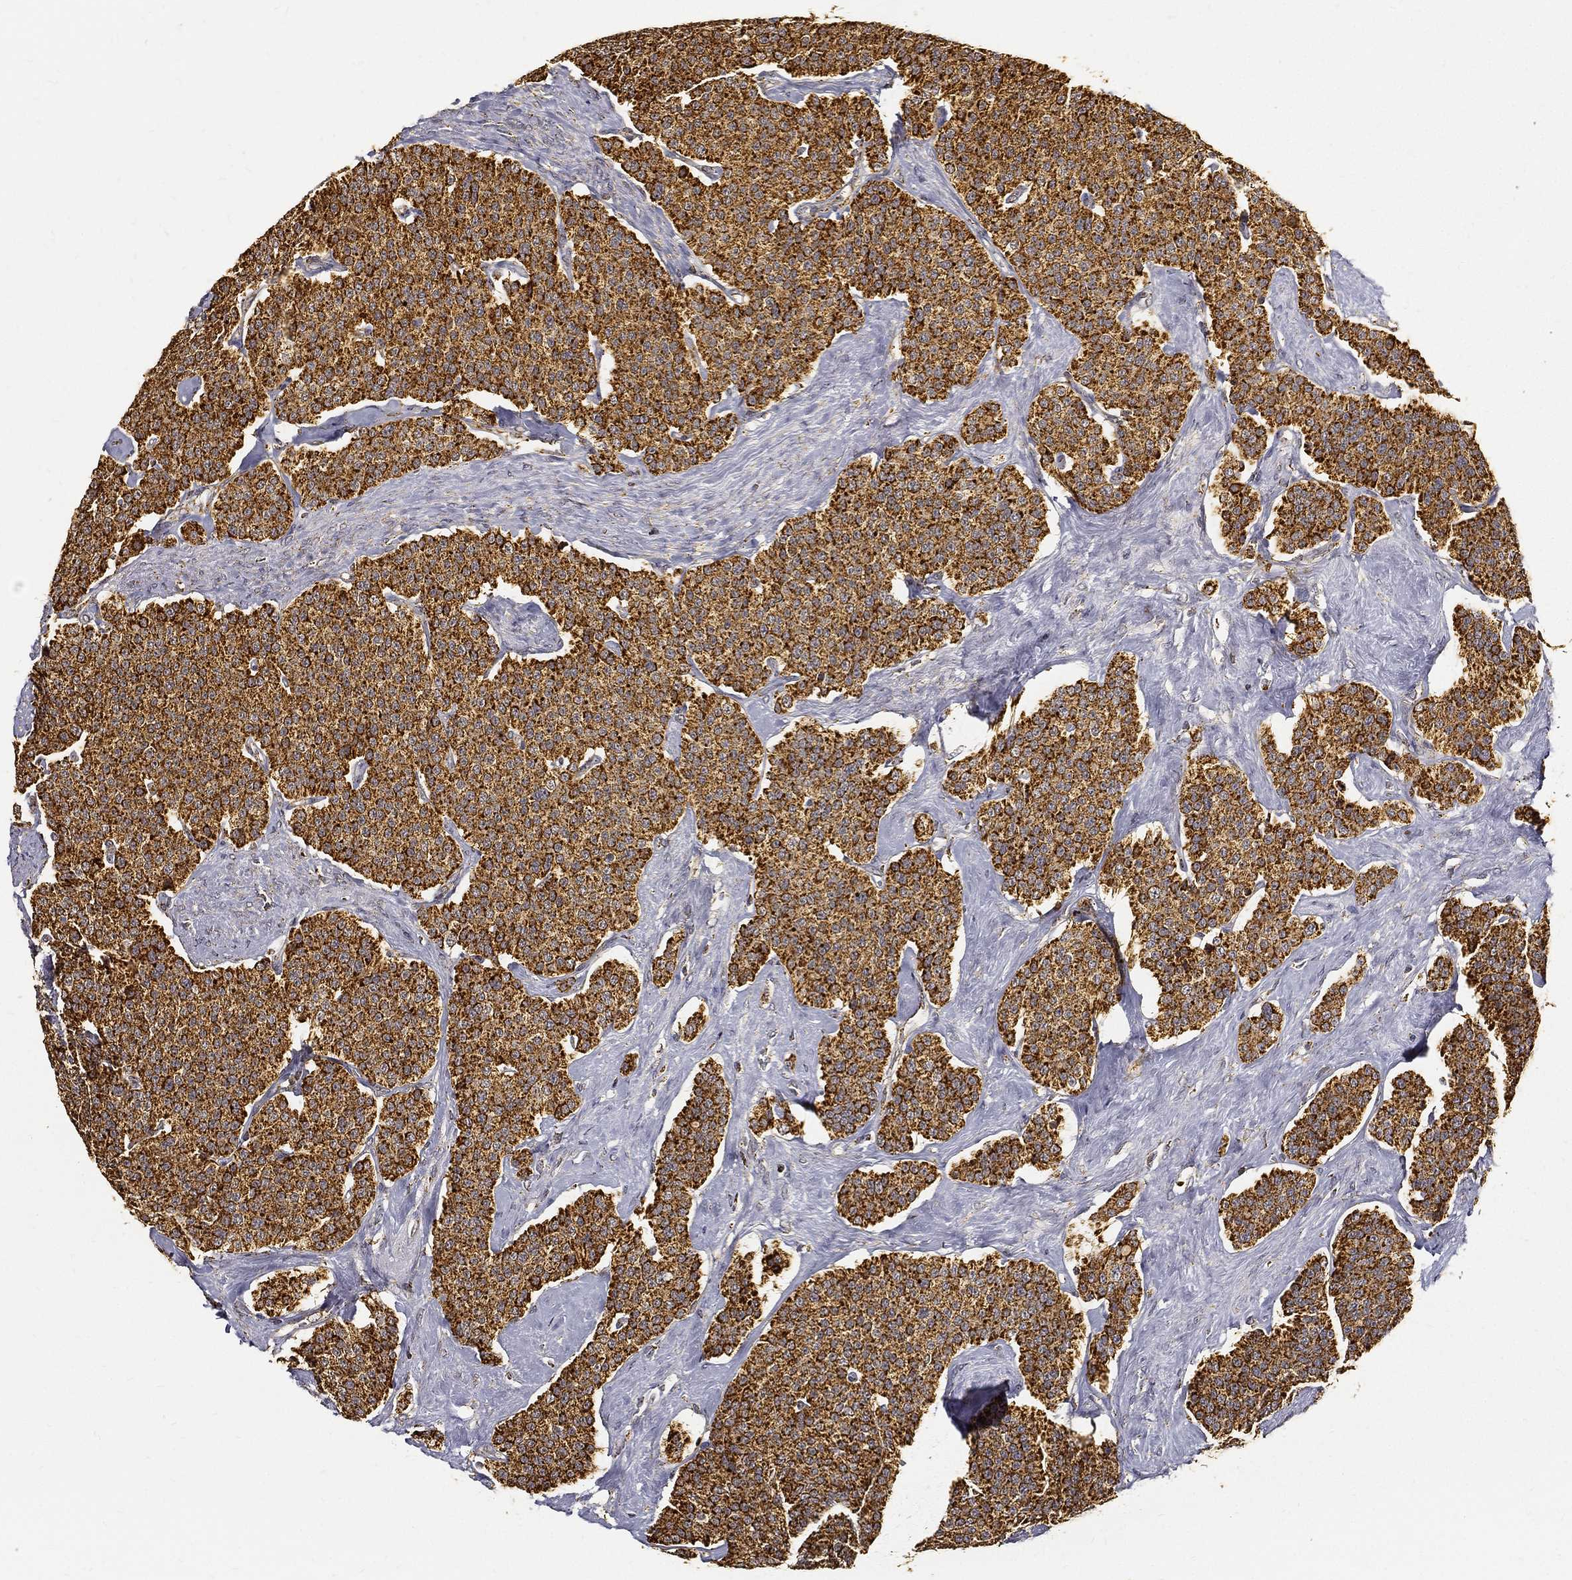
{"staining": {"intensity": "strong", "quantity": ">75%", "location": "cytoplasmic/membranous"}, "tissue": "carcinoid", "cell_type": "Tumor cells", "image_type": "cancer", "snomed": [{"axis": "morphology", "description": "Carcinoid, malignant, NOS"}, {"axis": "topography", "description": "Small intestine"}], "caption": "Protein staining of carcinoid tissue reveals strong cytoplasmic/membranous expression in about >75% of tumor cells.", "gene": "NDUFAB1", "patient": {"sex": "female", "age": 58}}